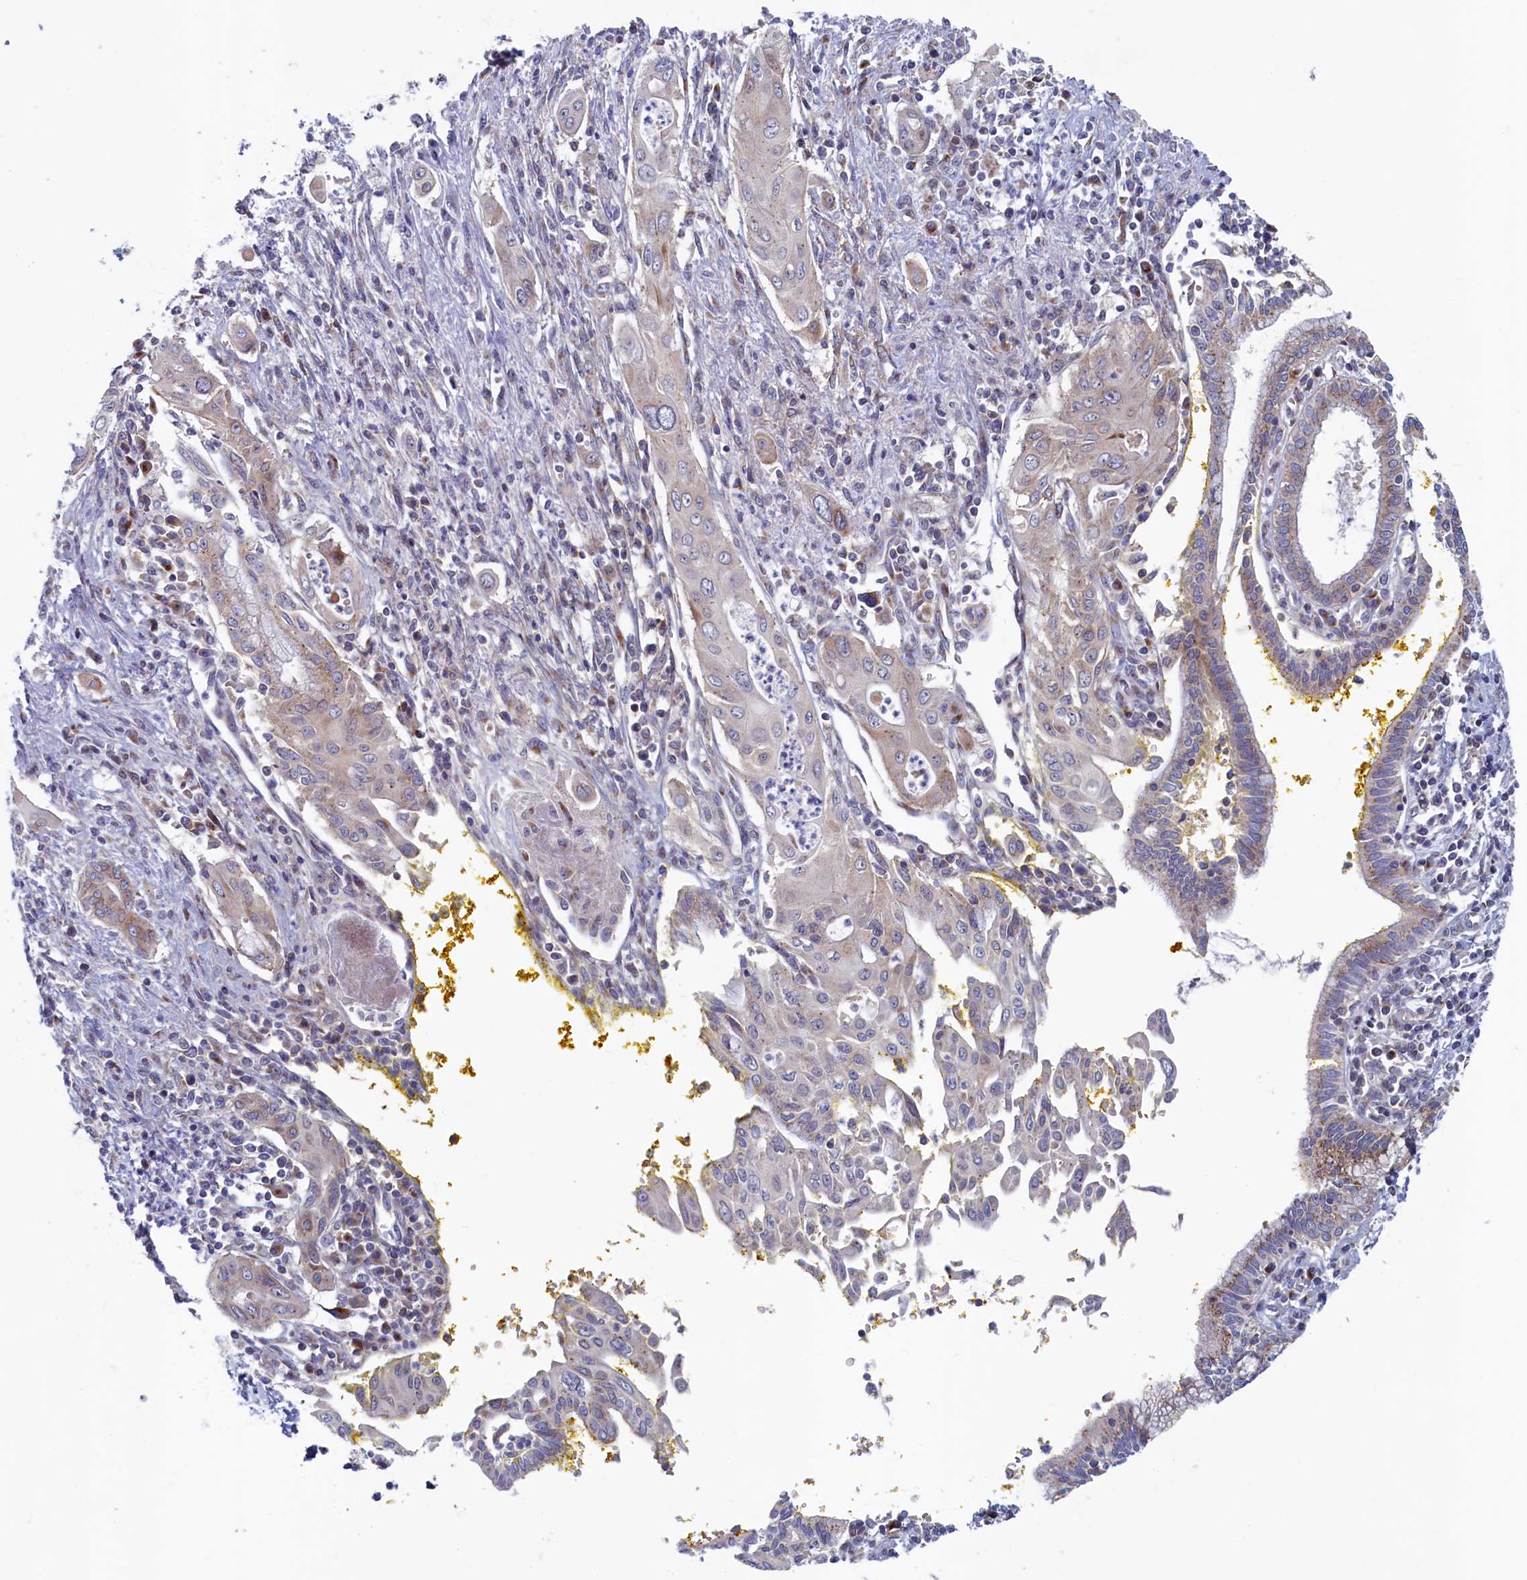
{"staining": {"intensity": "weak", "quantity": "<25%", "location": "cytoplasmic/membranous"}, "tissue": "pancreatic cancer", "cell_type": "Tumor cells", "image_type": "cancer", "snomed": [{"axis": "morphology", "description": "Adenocarcinoma, NOS"}, {"axis": "topography", "description": "Pancreas"}], "caption": "Immunohistochemistry (IHC) of pancreatic cancer reveals no staining in tumor cells. (Stains: DAB (3,3'-diaminobenzidine) immunohistochemistry with hematoxylin counter stain, Microscopy: brightfield microscopy at high magnification).", "gene": "MTFMT", "patient": {"sex": "male", "age": 58}}